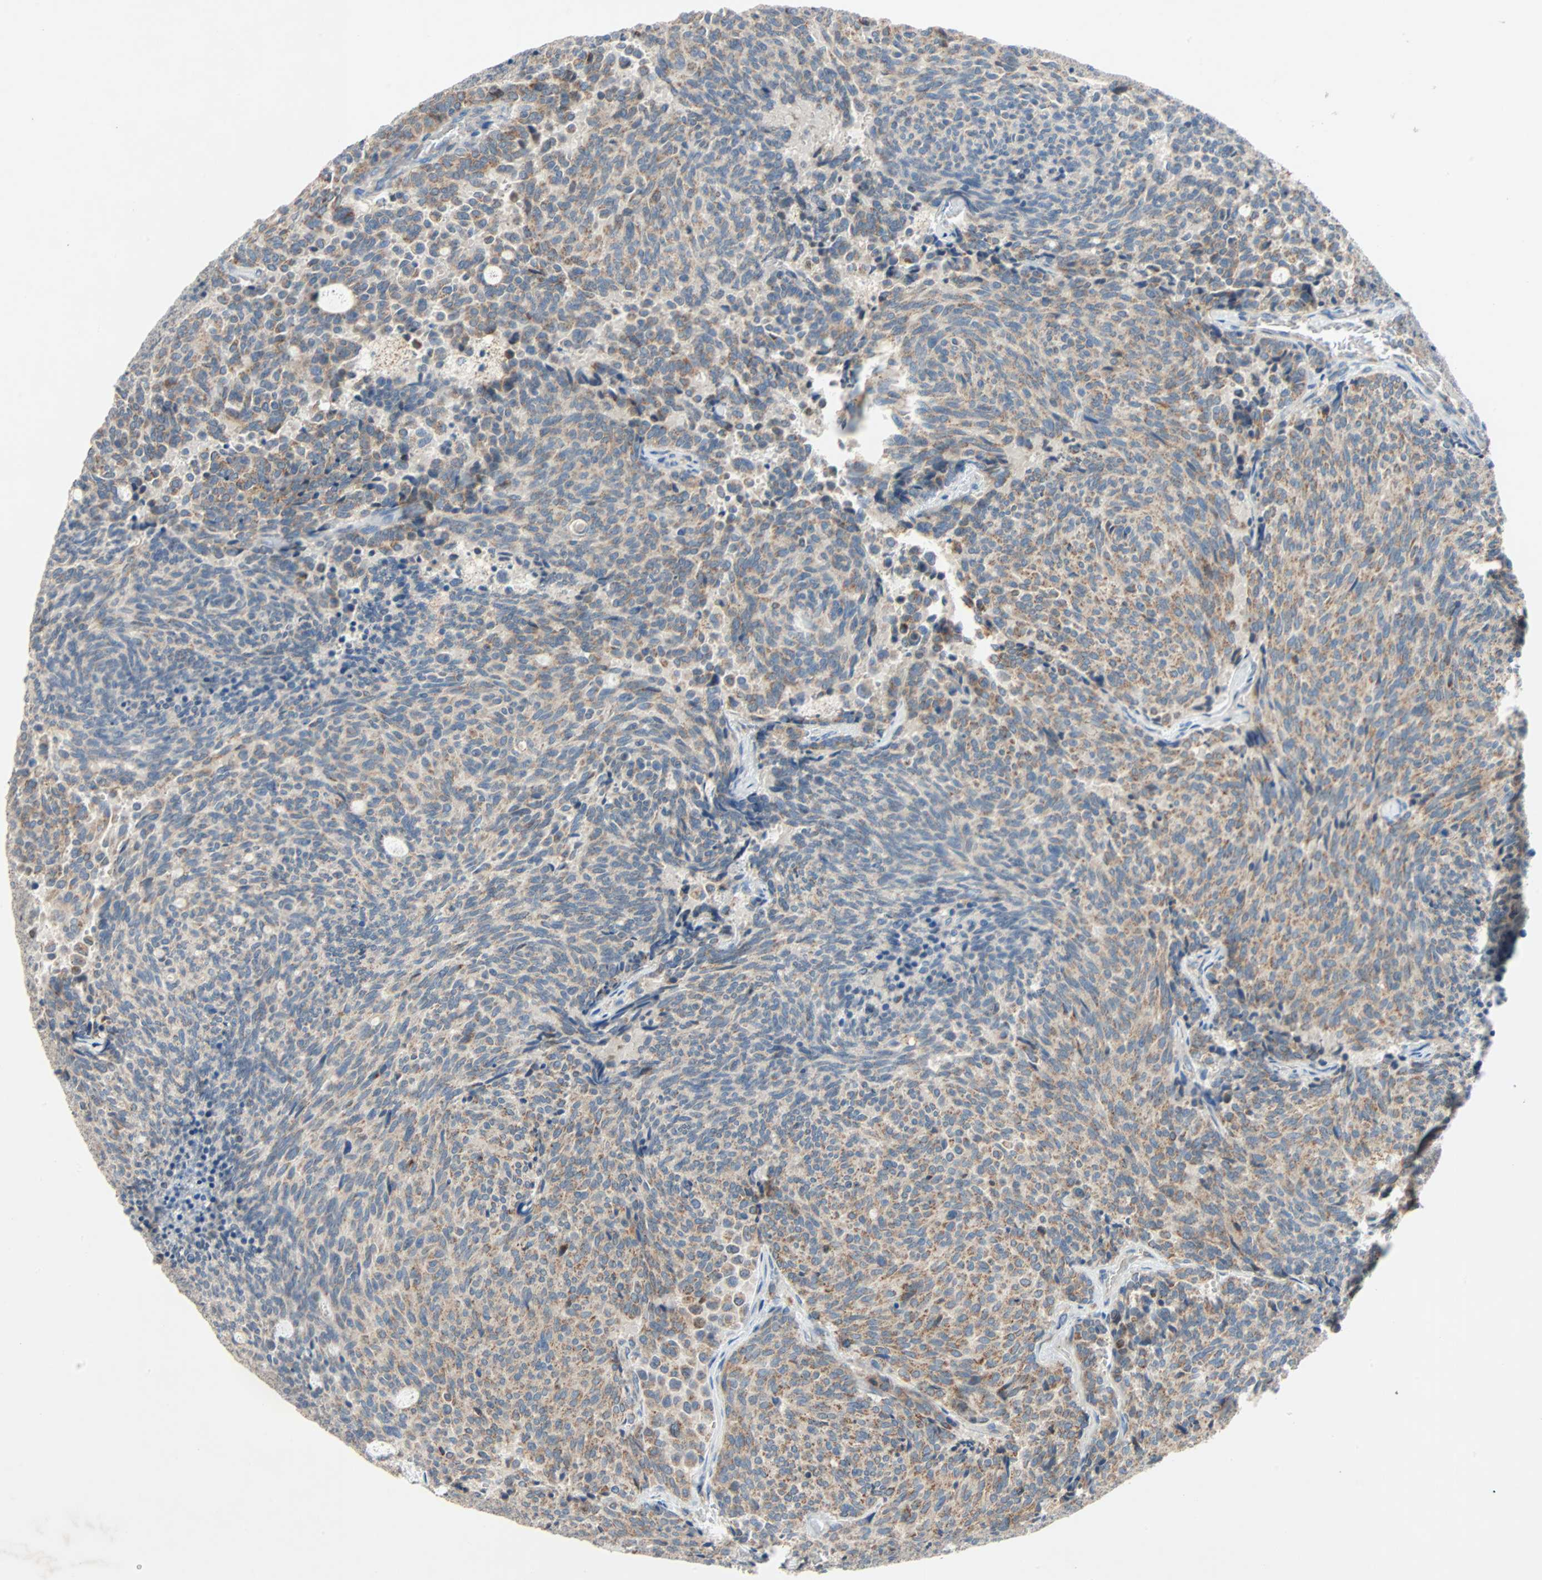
{"staining": {"intensity": "moderate", "quantity": "25%-75%", "location": "cytoplasmic/membranous"}, "tissue": "carcinoid", "cell_type": "Tumor cells", "image_type": "cancer", "snomed": [{"axis": "morphology", "description": "Carcinoid, malignant, NOS"}, {"axis": "topography", "description": "Pancreas"}], "caption": "Malignant carcinoid was stained to show a protein in brown. There is medium levels of moderate cytoplasmic/membranous positivity in approximately 25%-75% of tumor cells.", "gene": "XYLT1", "patient": {"sex": "female", "age": 54}}